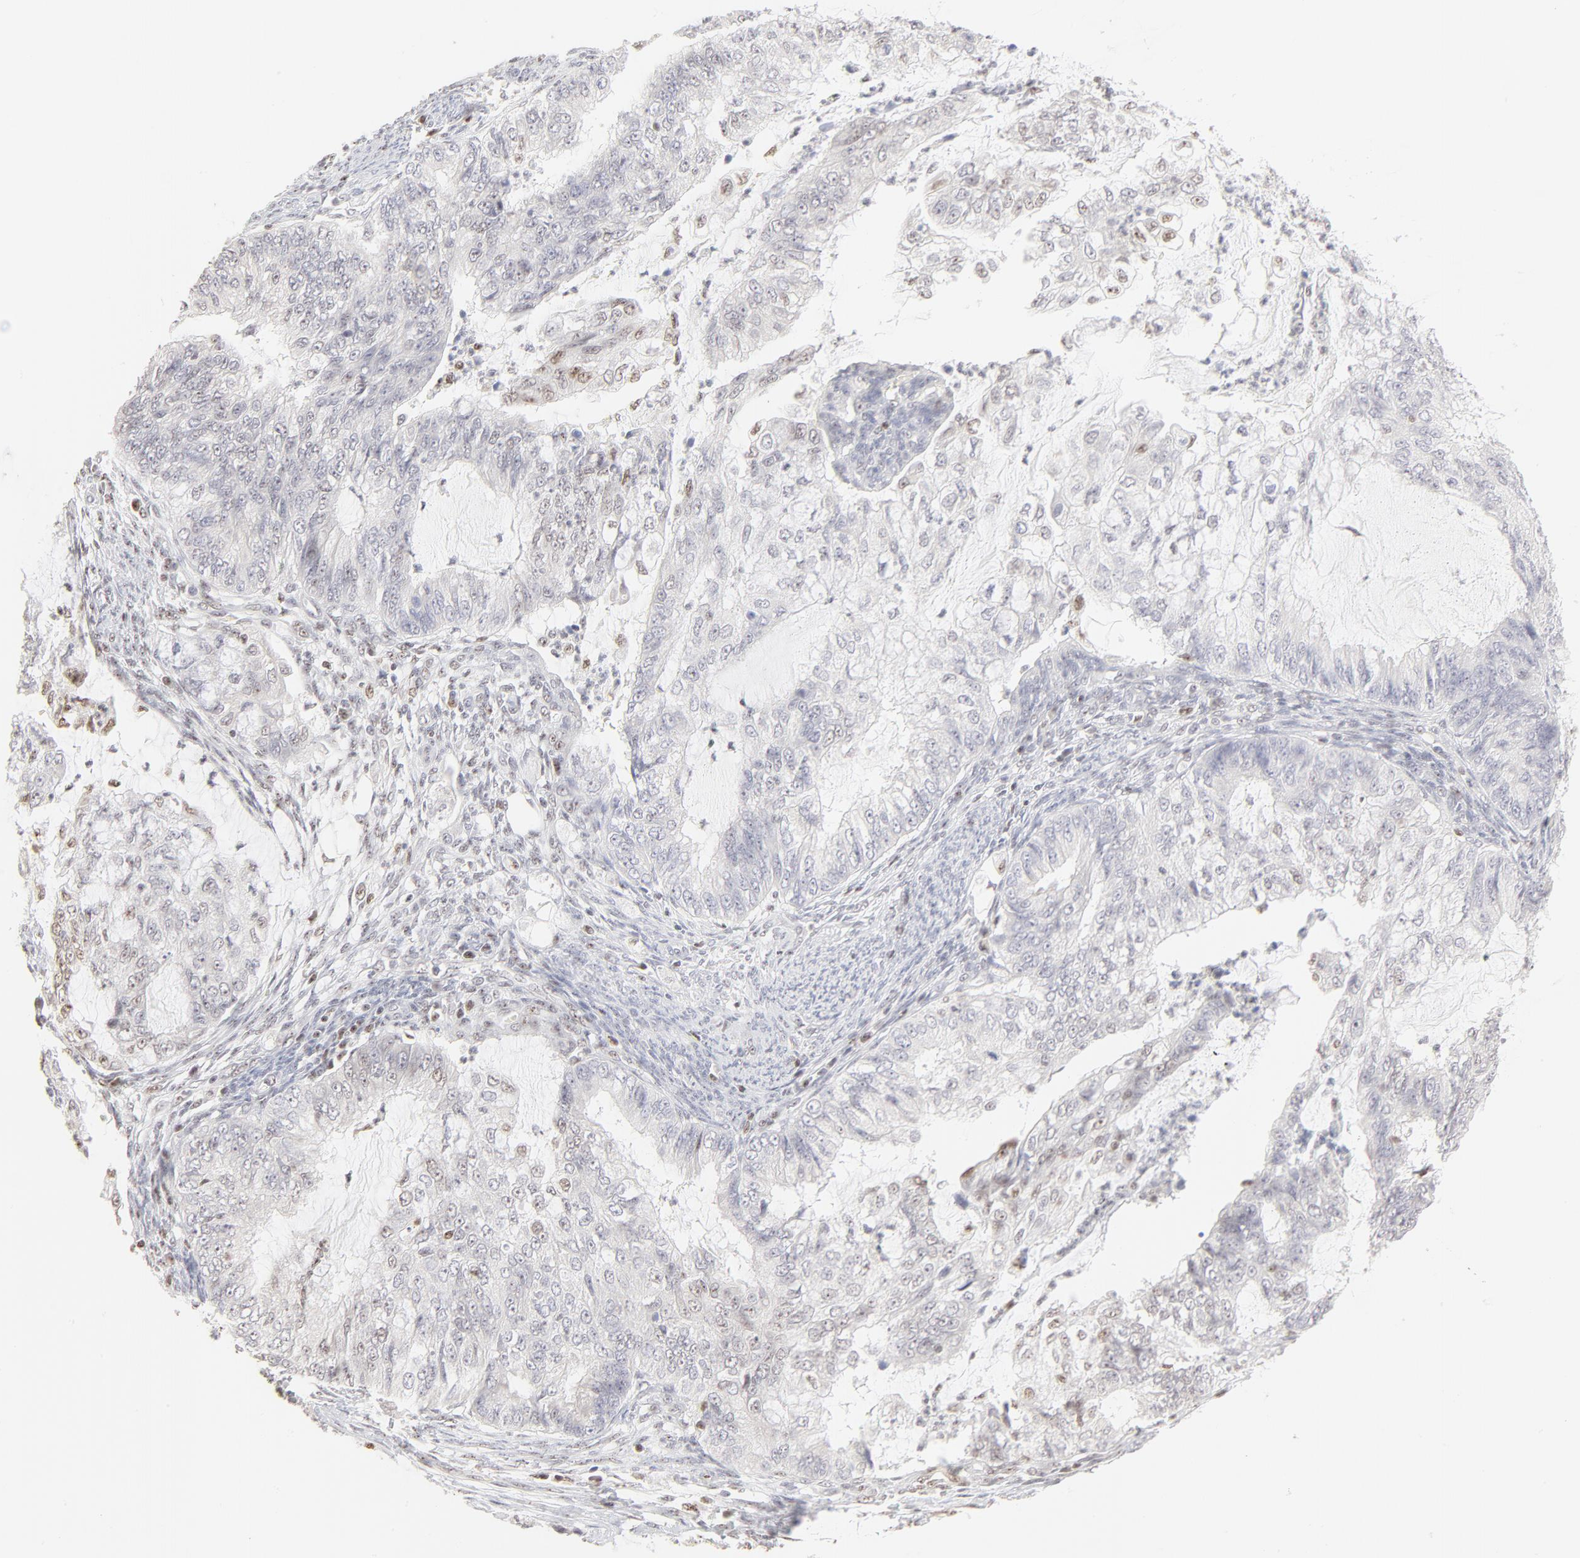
{"staining": {"intensity": "weak", "quantity": "<25%", "location": "nuclear"}, "tissue": "endometrial cancer", "cell_type": "Tumor cells", "image_type": "cancer", "snomed": [{"axis": "morphology", "description": "Adenocarcinoma, NOS"}, {"axis": "topography", "description": "Endometrium"}], "caption": "A high-resolution image shows immunohistochemistry (IHC) staining of endometrial adenocarcinoma, which shows no significant expression in tumor cells.", "gene": "NFIL3", "patient": {"sex": "female", "age": 75}}